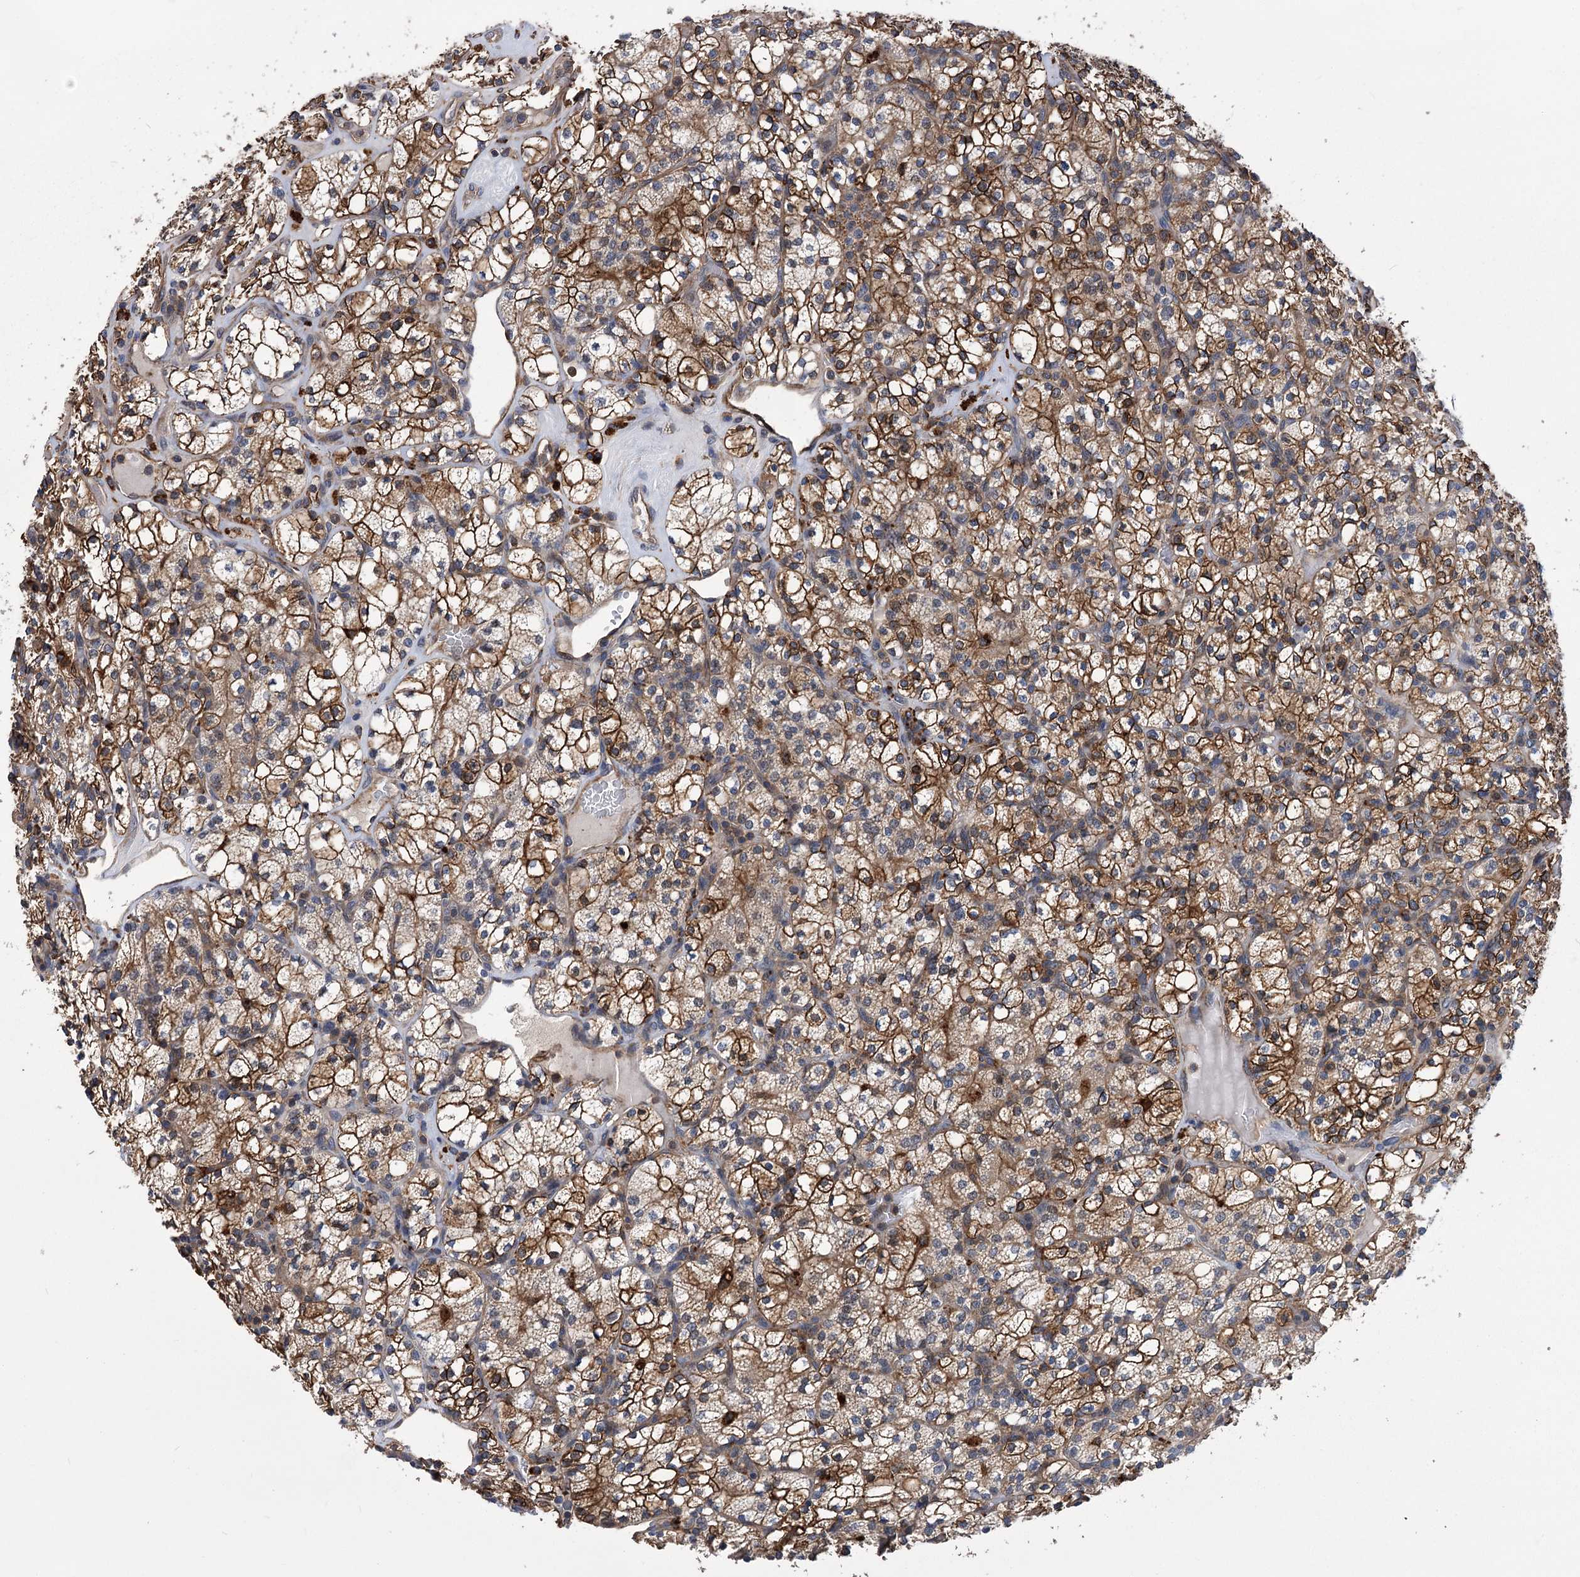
{"staining": {"intensity": "strong", "quantity": ">75%", "location": "cytoplasmic/membranous"}, "tissue": "renal cancer", "cell_type": "Tumor cells", "image_type": "cancer", "snomed": [{"axis": "morphology", "description": "Adenocarcinoma, NOS"}, {"axis": "topography", "description": "Kidney"}], "caption": "A high-resolution histopathology image shows immunohistochemistry (IHC) staining of renal cancer, which displays strong cytoplasmic/membranous expression in about >75% of tumor cells.", "gene": "DPP3", "patient": {"sex": "male", "age": 77}}